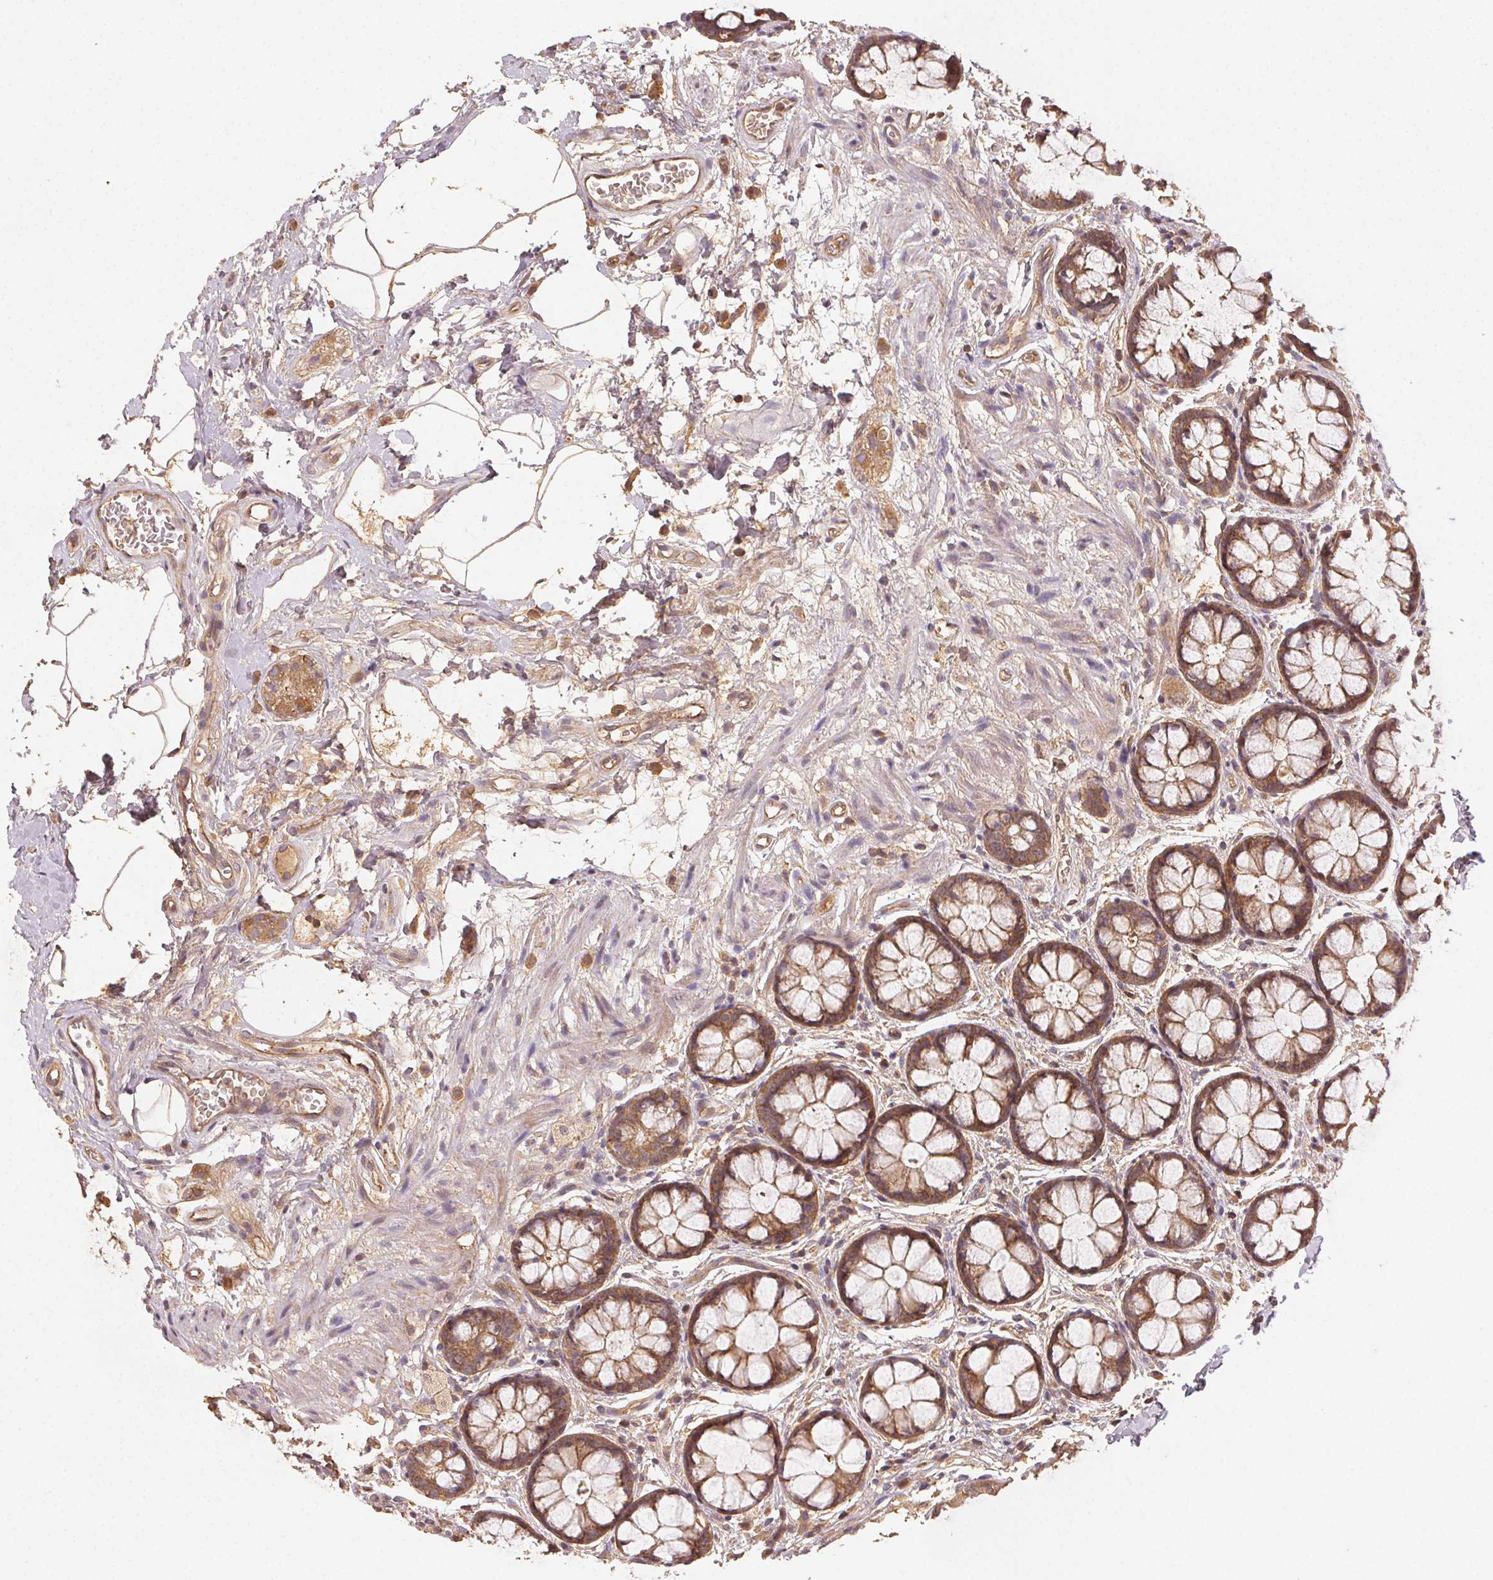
{"staining": {"intensity": "moderate", "quantity": ">75%", "location": "cytoplasmic/membranous"}, "tissue": "rectum", "cell_type": "Glandular cells", "image_type": "normal", "snomed": [{"axis": "morphology", "description": "Normal tissue, NOS"}, {"axis": "topography", "description": "Rectum"}], "caption": "Immunohistochemical staining of unremarkable rectum shows moderate cytoplasmic/membranous protein expression in approximately >75% of glandular cells.", "gene": "RALA", "patient": {"sex": "female", "age": 62}}